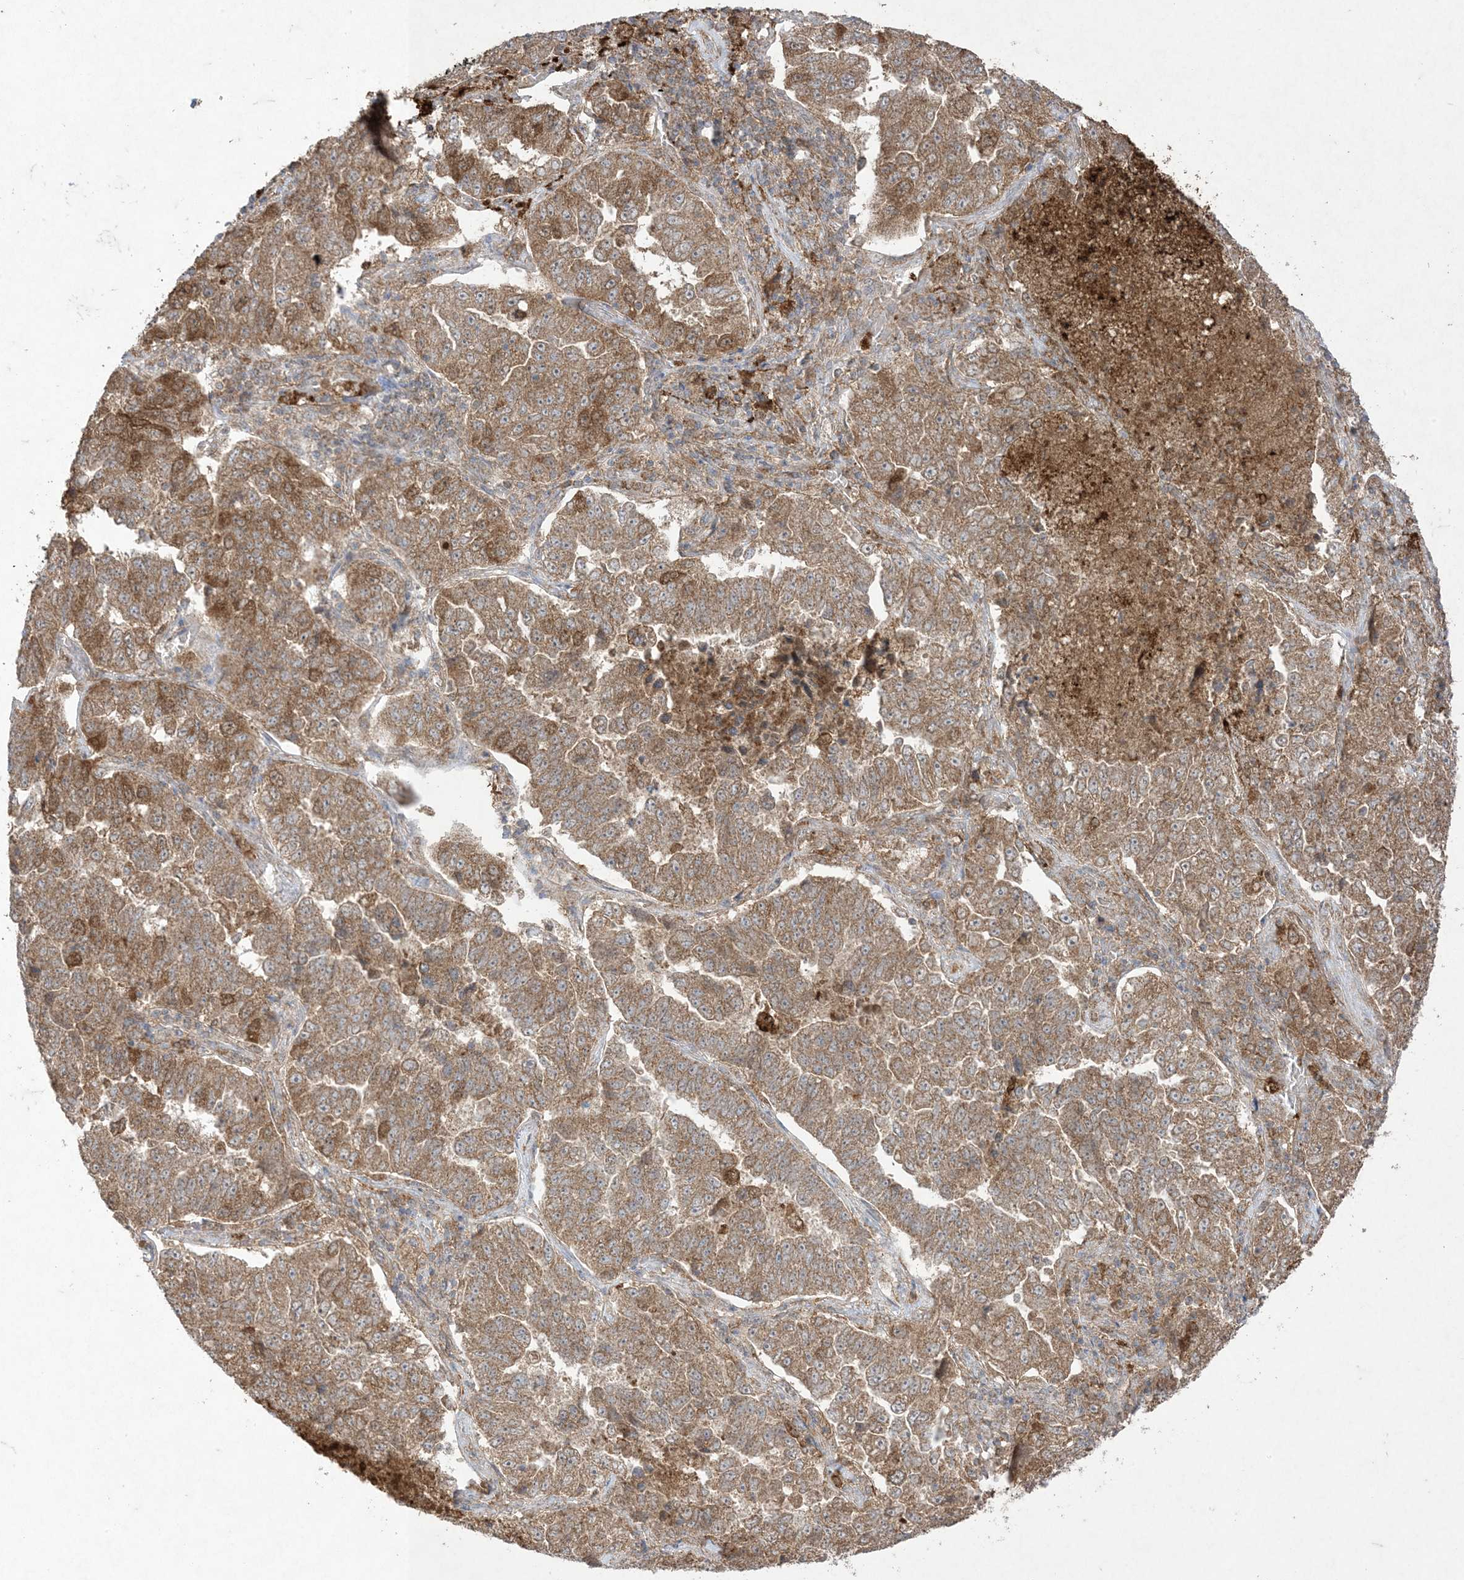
{"staining": {"intensity": "moderate", "quantity": ">75%", "location": "cytoplasmic/membranous"}, "tissue": "lung cancer", "cell_type": "Tumor cells", "image_type": "cancer", "snomed": [{"axis": "morphology", "description": "Adenocarcinoma, NOS"}, {"axis": "topography", "description": "Lung"}], "caption": "Tumor cells reveal medium levels of moderate cytoplasmic/membranous expression in about >75% of cells in human lung cancer (adenocarcinoma). The protein of interest is stained brown, and the nuclei are stained in blue (DAB (3,3'-diaminobenzidine) IHC with brightfield microscopy, high magnification).", "gene": "UBE2C", "patient": {"sex": "female", "age": 51}}